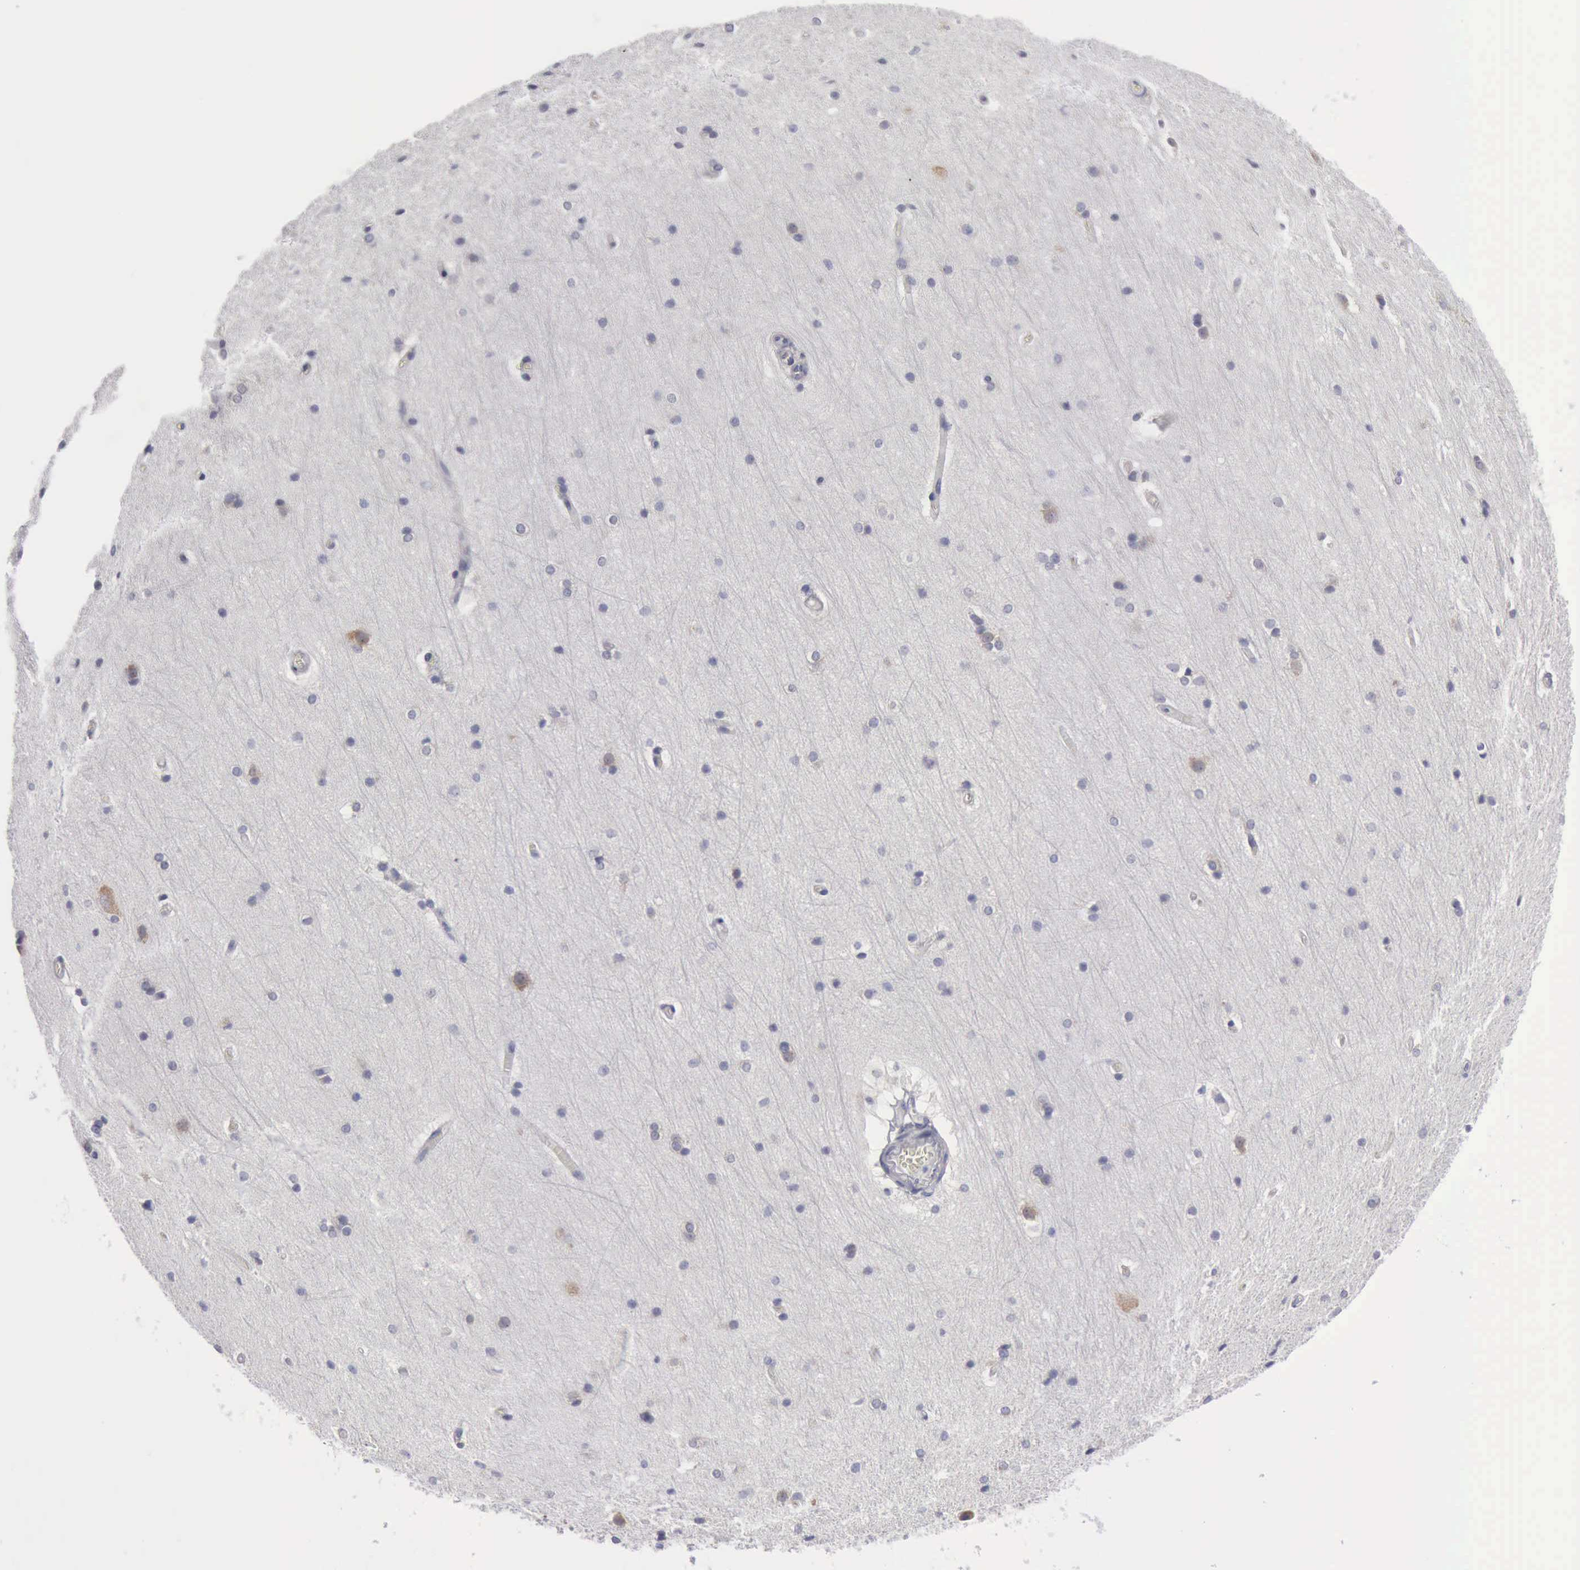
{"staining": {"intensity": "negative", "quantity": "none", "location": "none"}, "tissue": "cerebral cortex", "cell_type": "Endothelial cells", "image_type": "normal", "snomed": [{"axis": "morphology", "description": "Normal tissue, NOS"}, {"axis": "topography", "description": "Cerebral cortex"}, {"axis": "topography", "description": "Hippocampus"}], "caption": "Image shows no protein positivity in endothelial cells of benign cerebral cortex.", "gene": "TXLNG", "patient": {"sex": "female", "age": 19}}